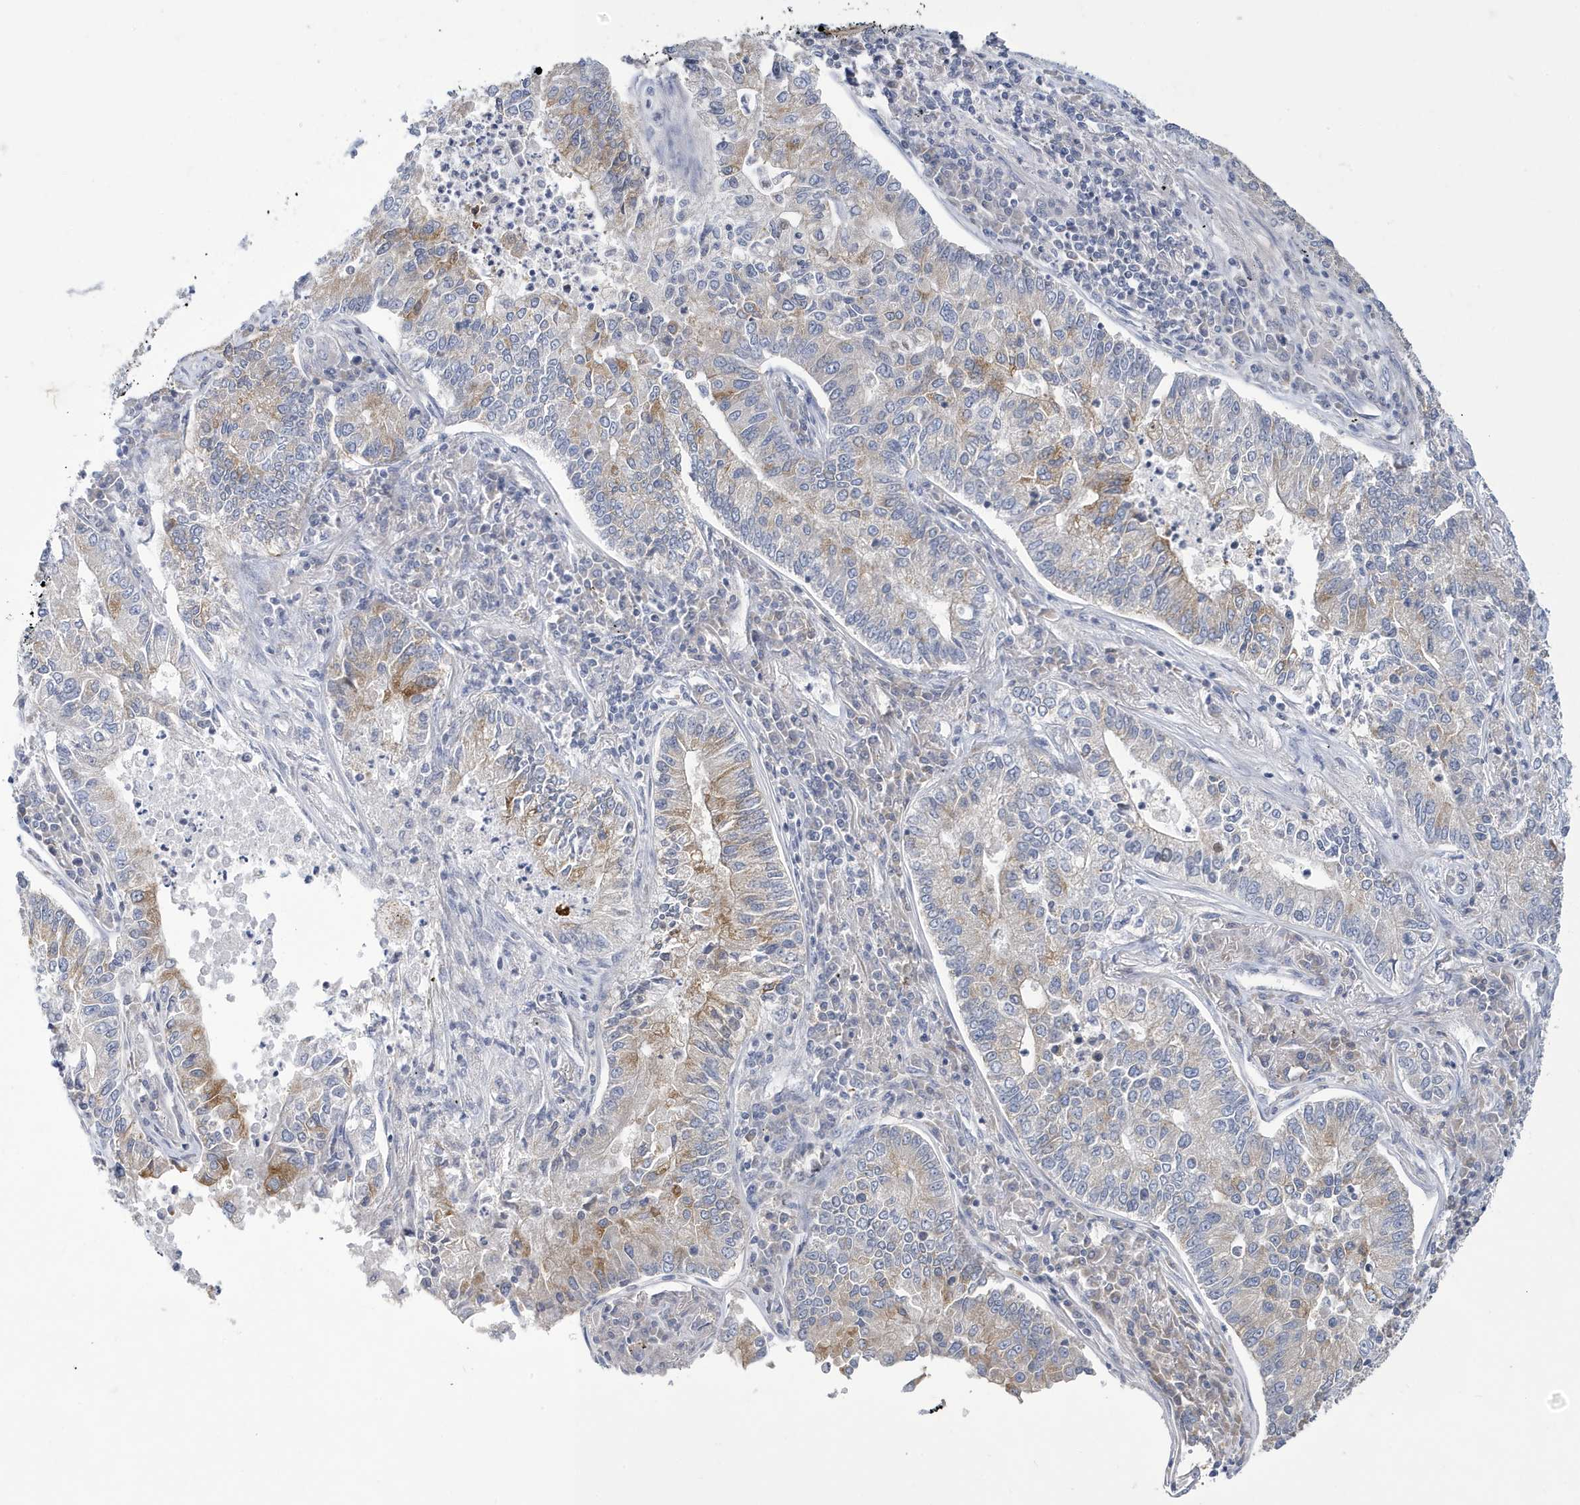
{"staining": {"intensity": "moderate", "quantity": "<25%", "location": "cytoplasmic/membranous"}, "tissue": "lung cancer", "cell_type": "Tumor cells", "image_type": "cancer", "snomed": [{"axis": "morphology", "description": "Adenocarcinoma, NOS"}, {"axis": "topography", "description": "Lung"}], "caption": "Lung cancer tissue shows moderate cytoplasmic/membranous staining in about <25% of tumor cells", "gene": "ZNF654", "patient": {"sex": "male", "age": 49}}